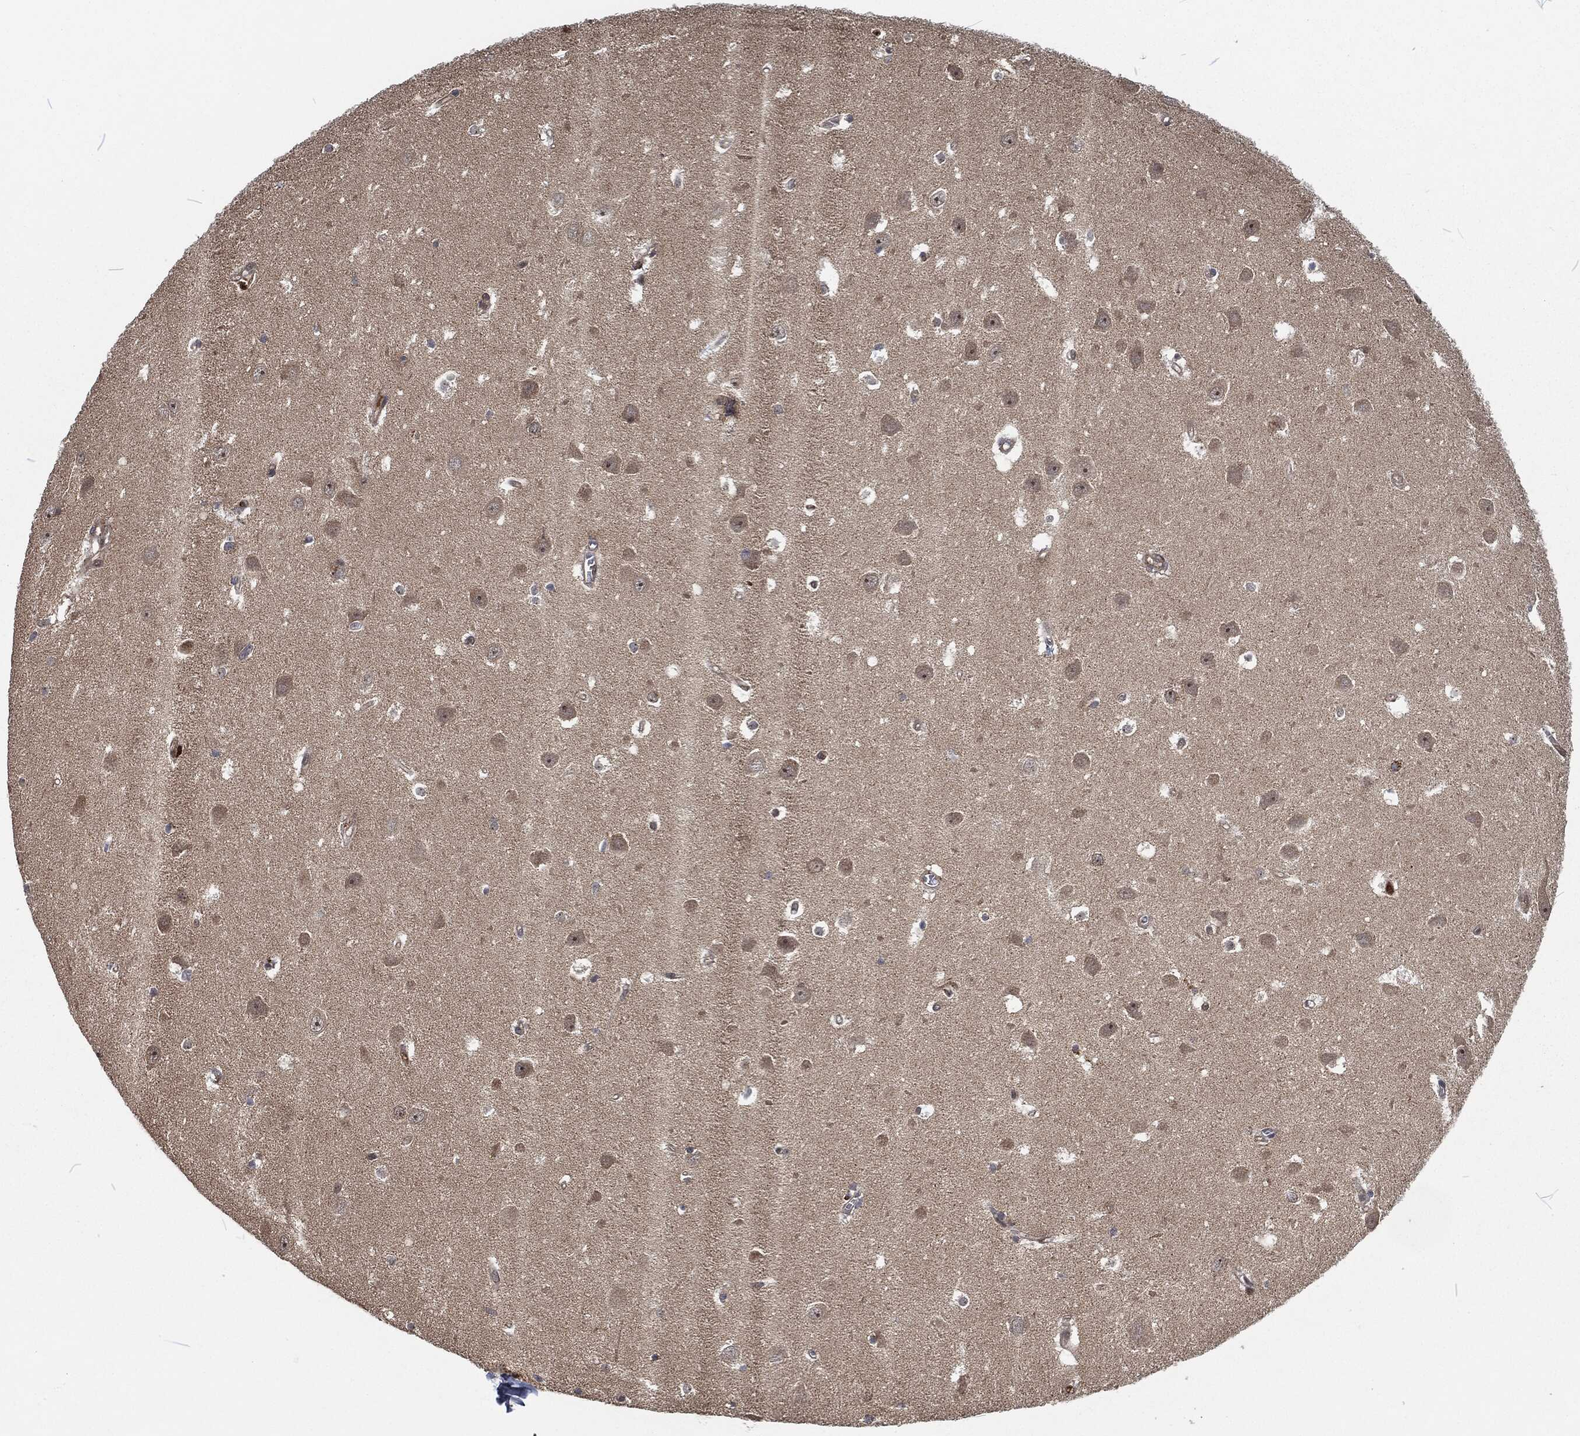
{"staining": {"intensity": "negative", "quantity": "none", "location": "none"}, "tissue": "hippocampus", "cell_type": "Glial cells", "image_type": "normal", "snomed": [{"axis": "morphology", "description": "Normal tissue, NOS"}, {"axis": "topography", "description": "Hippocampus"}], "caption": "This is an immunohistochemistry (IHC) photomicrograph of normal hippocampus. There is no expression in glial cells.", "gene": "CMPK2", "patient": {"sex": "female", "age": 64}}